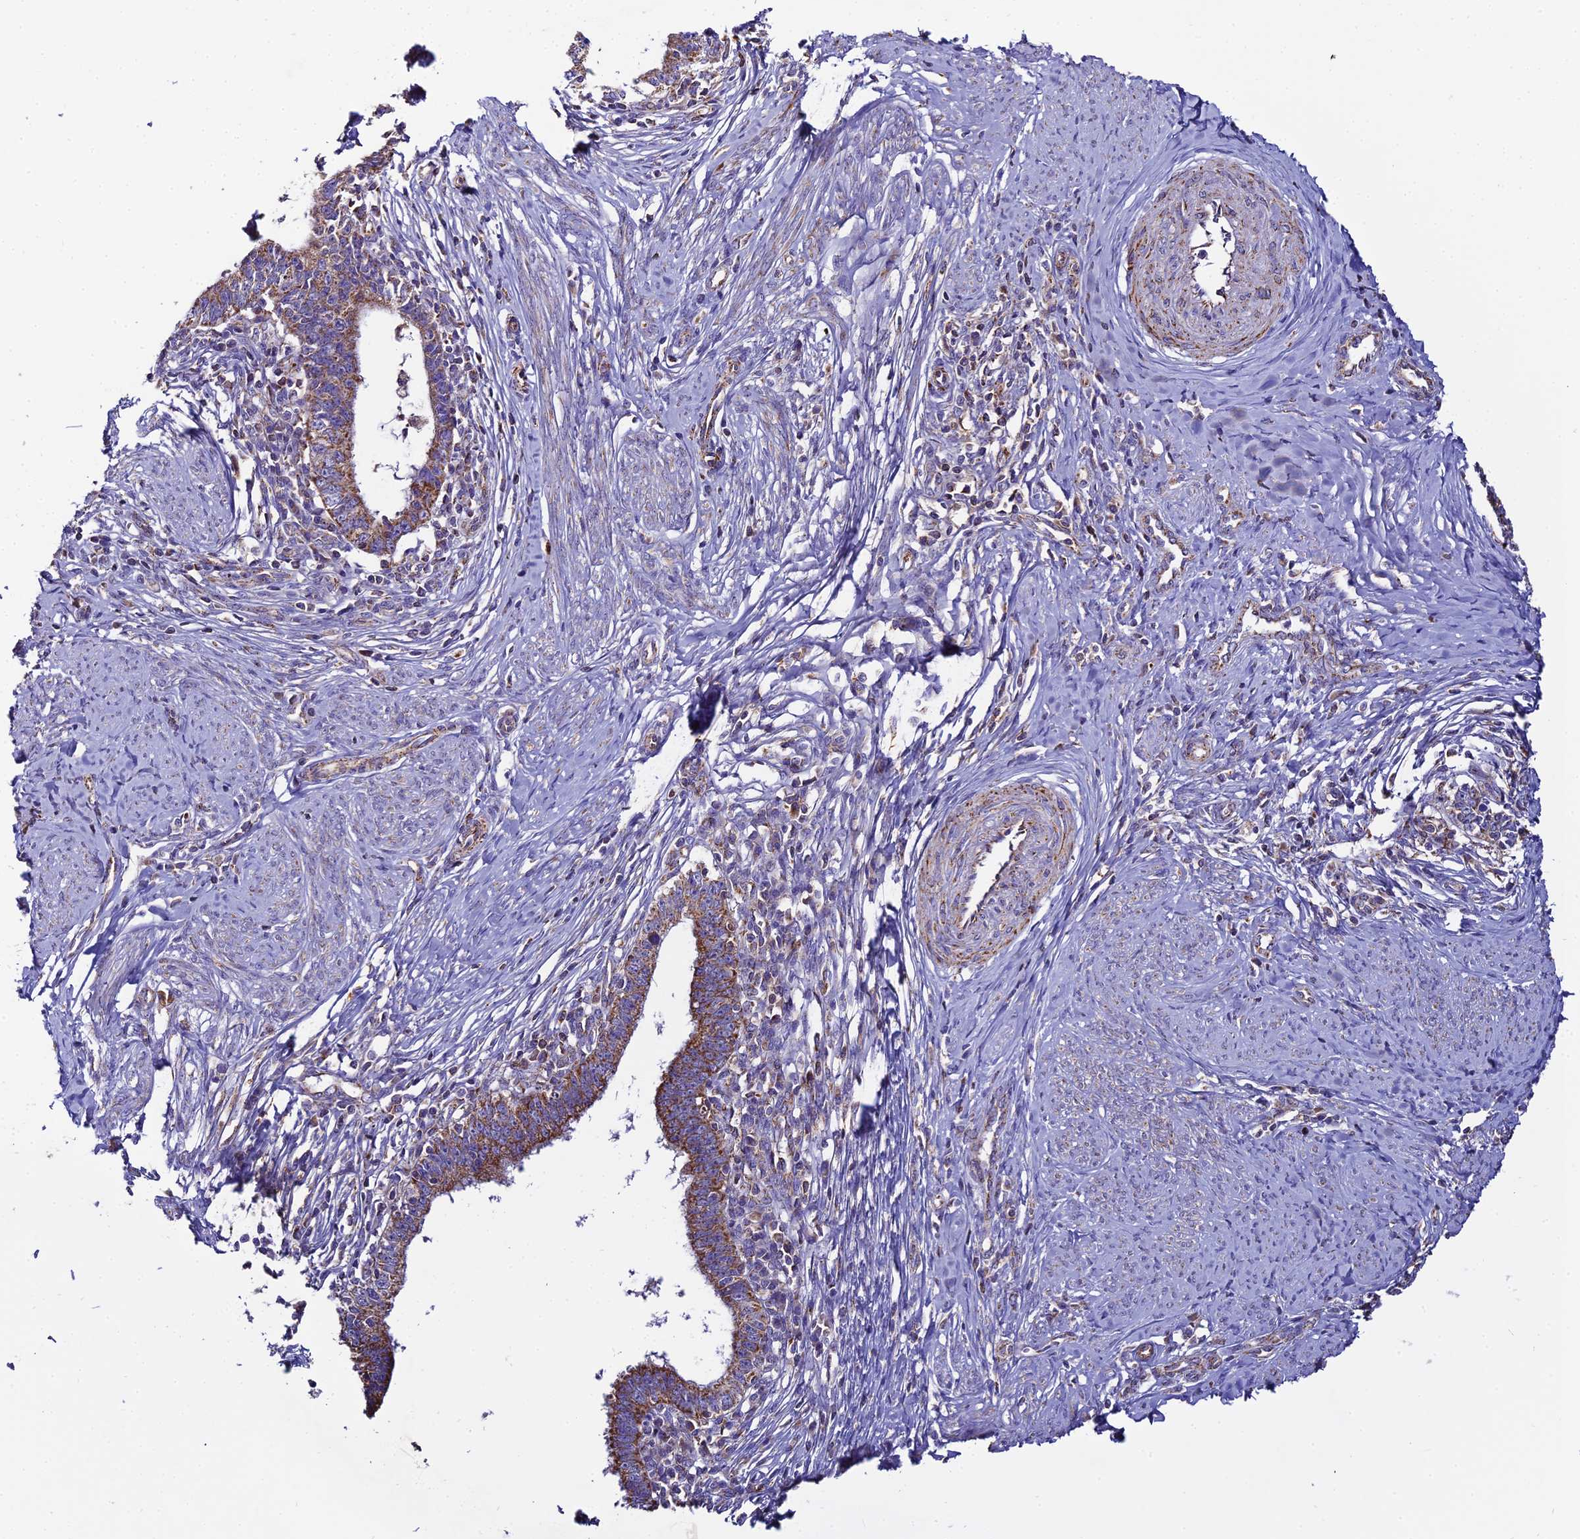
{"staining": {"intensity": "moderate", "quantity": ">75%", "location": "cytoplasmic/membranous"}, "tissue": "cervical cancer", "cell_type": "Tumor cells", "image_type": "cancer", "snomed": [{"axis": "morphology", "description": "Adenocarcinoma, NOS"}, {"axis": "topography", "description": "Cervix"}], "caption": "High-power microscopy captured an immunohistochemistry micrograph of adenocarcinoma (cervical), revealing moderate cytoplasmic/membranous staining in about >75% of tumor cells.", "gene": "NIPSNAP3A", "patient": {"sex": "female", "age": 36}}